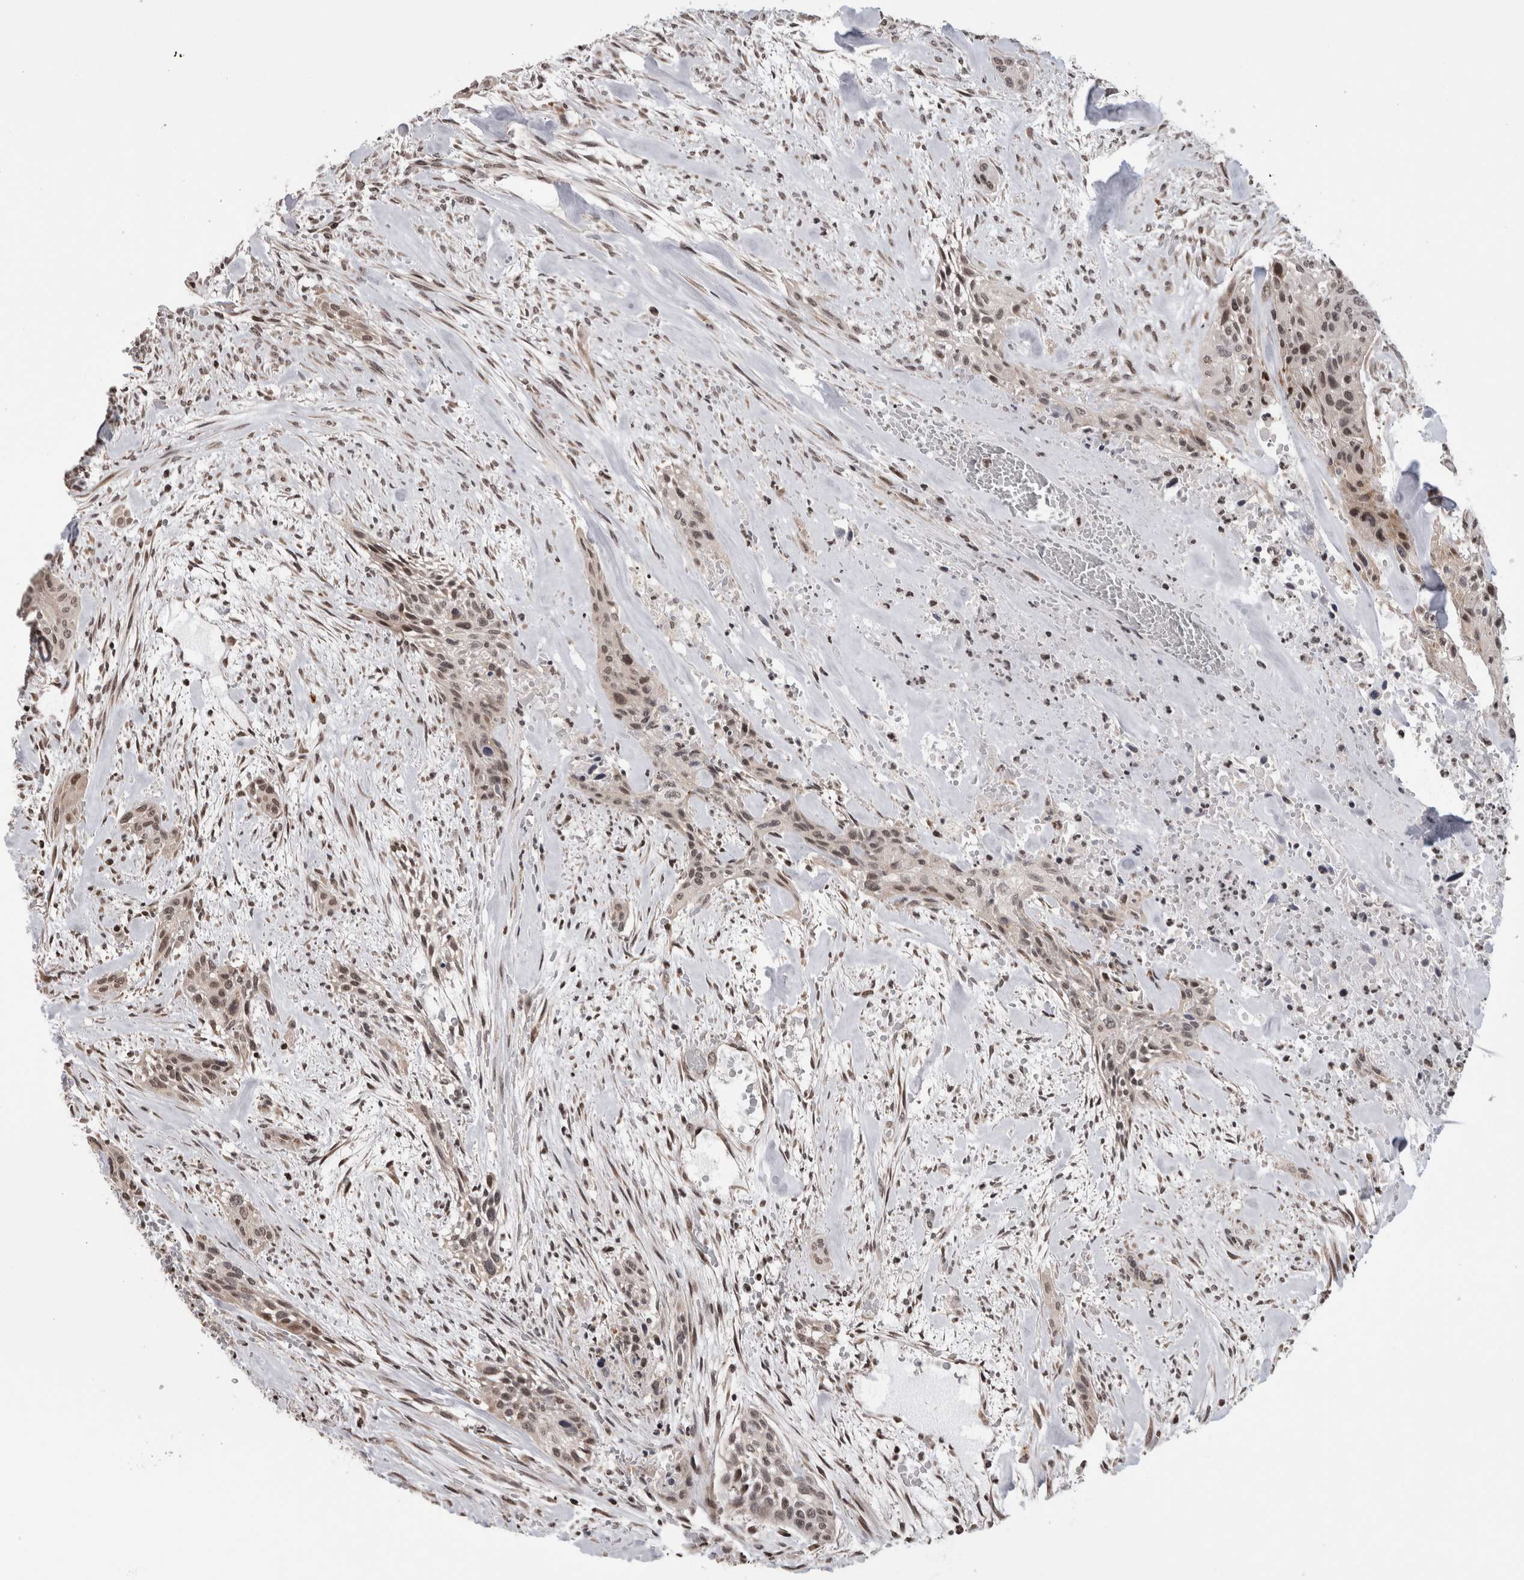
{"staining": {"intensity": "weak", "quantity": ">75%", "location": "nuclear"}, "tissue": "urothelial cancer", "cell_type": "Tumor cells", "image_type": "cancer", "snomed": [{"axis": "morphology", "description": "Urothelial carcinoma, High grade"}, {"axis": "topography", "description": "Urinary bladder"}], "caption": "An immunohistochemistry (IHC) histopathology image of tumor tissue is shown. Protein staining in brown shows weak nuclear positivity in urothelial cancer within tumor cells.", "gene": "ZBTB11", "patient": {"sex": "male", "age": 35}}